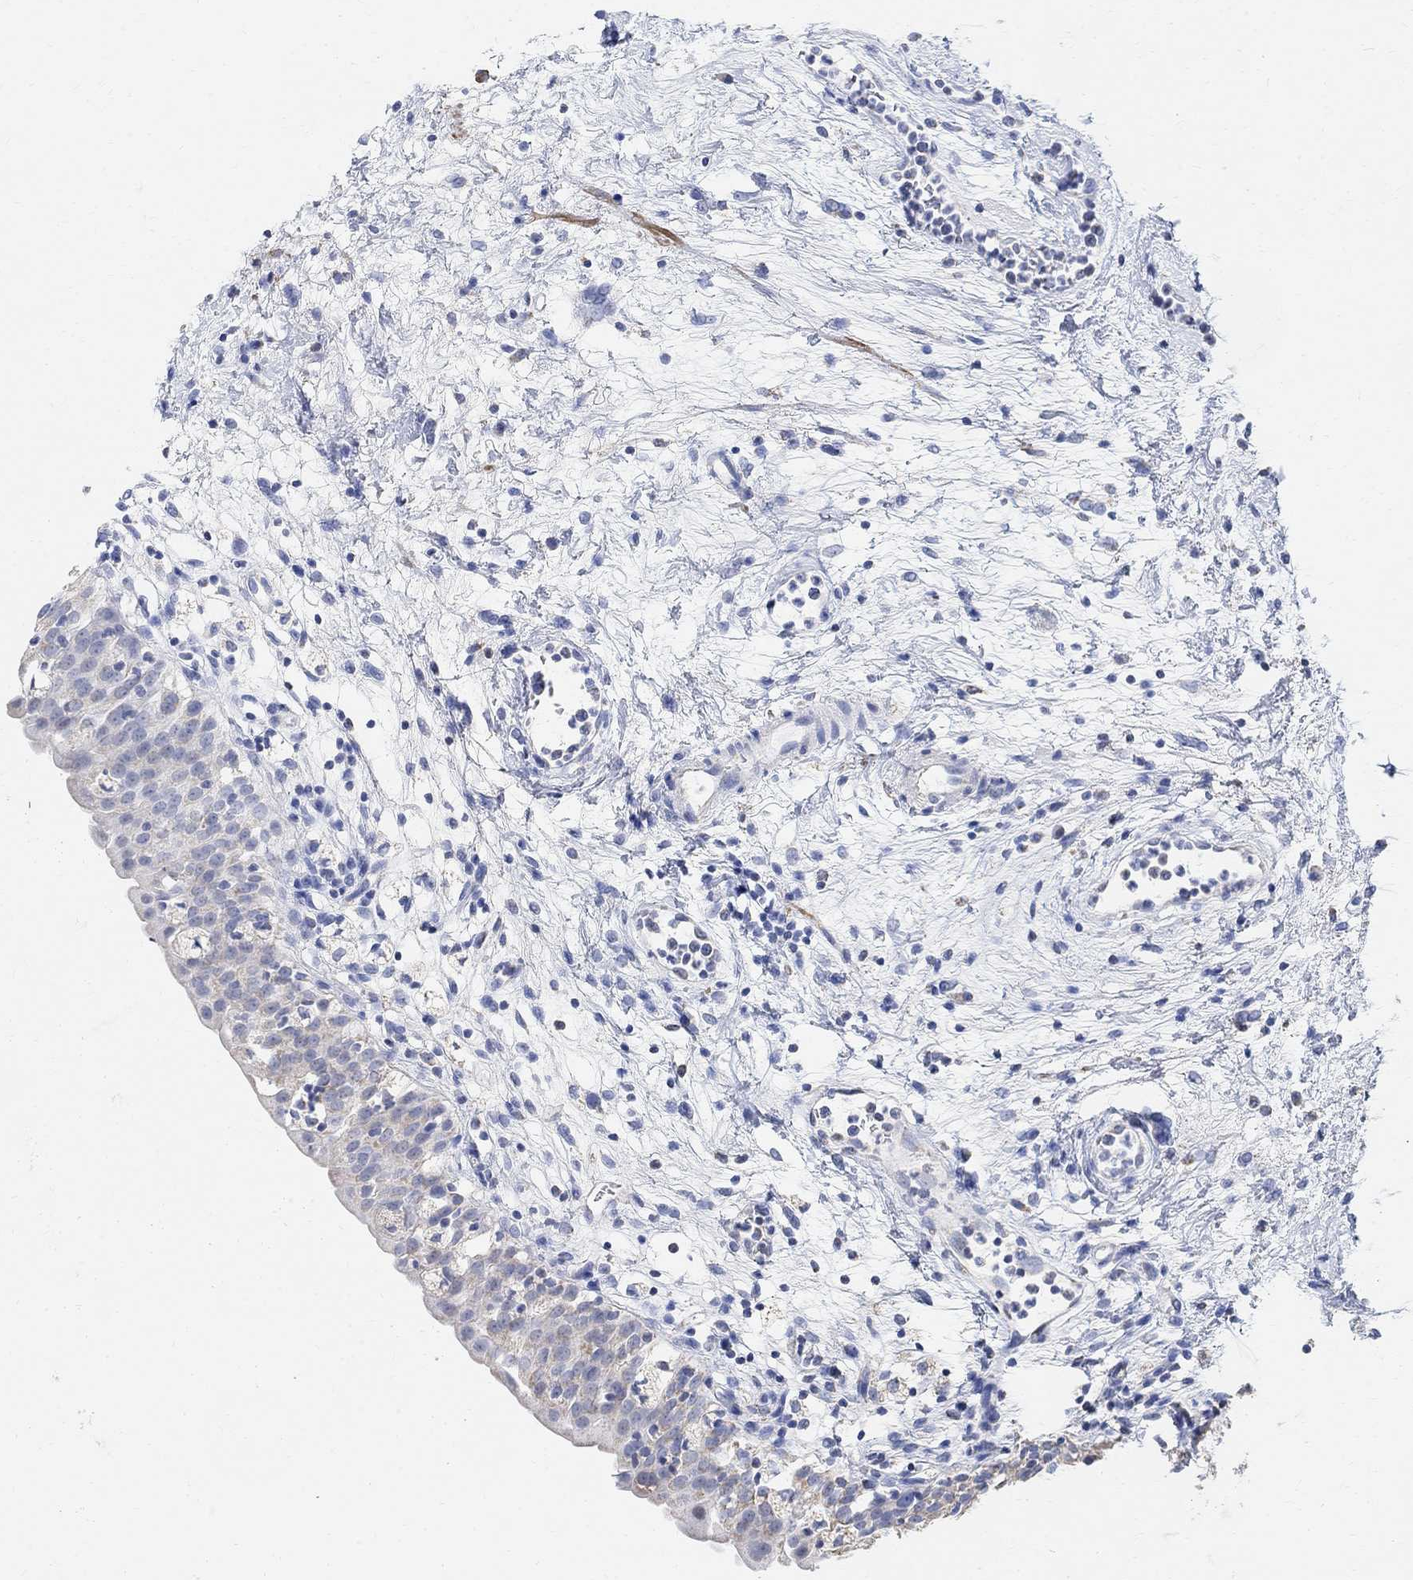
{"staining": {"intensity": "negative", "quantity": "none", "location": "none"}, "tissue": "urinary bladder", "cell_type": "Urothelial cells", "image_type": "normal", "snomed": [{"axis": "morphology", "description": "Normal tissue, NOS"}, {"axis": "topography", "description": "Urinary bladder"}], "caption": "Urothelial cells are negative for protein expression in benign human urinary bladder. (Stains: DAB immunohistochemistry (IHC) with hematoxylin counter stain, Microscopy: brightfield microscopy at high magnification).", "gene": "SYT12", "patient": {"sex": "male", "age": 76}}